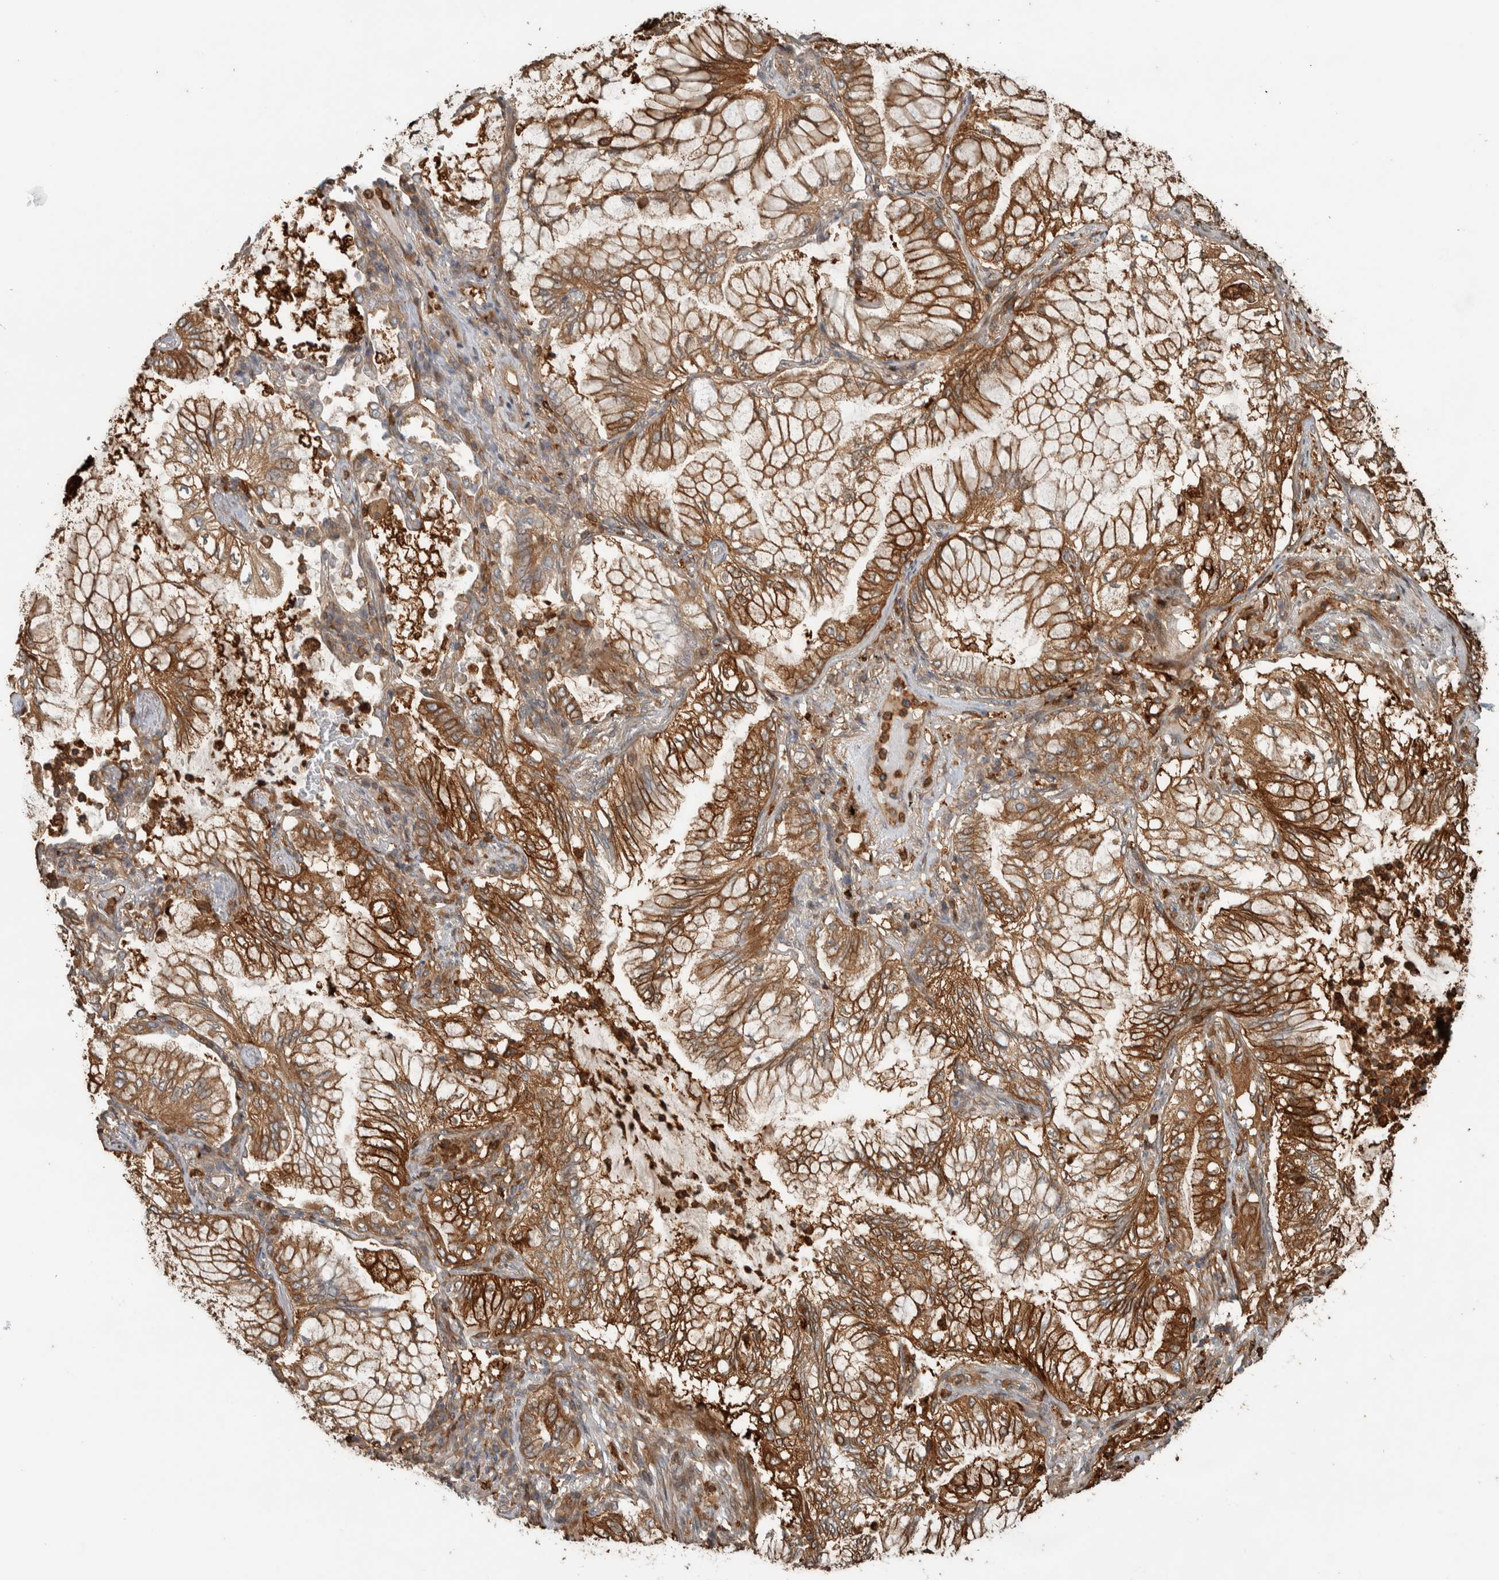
{"staining": {"intensity": "moderate", "quantity": ">75%", "location": "cytoplasmic/membranous"}, "tissue": "lung cancer", "cell_type": "Tumor cells", "image_type": "cancer", "snomed": [{"axis": "morphology", "description": "Adenocarcinoma, NOS"}, {"axis": "topography", "description": "Lung"}], "caption": "A photomicrograph of human lung cancer stained for a protein displays moderate cytoplasmic/membranous brown staining in tumor cells. (DAB (3,3'-diaminobenzidine) = brown stain, brightfield microscopy at high magnification).", "gene": "CNTROB", "patient": {"sex": "female", "age": 70}}